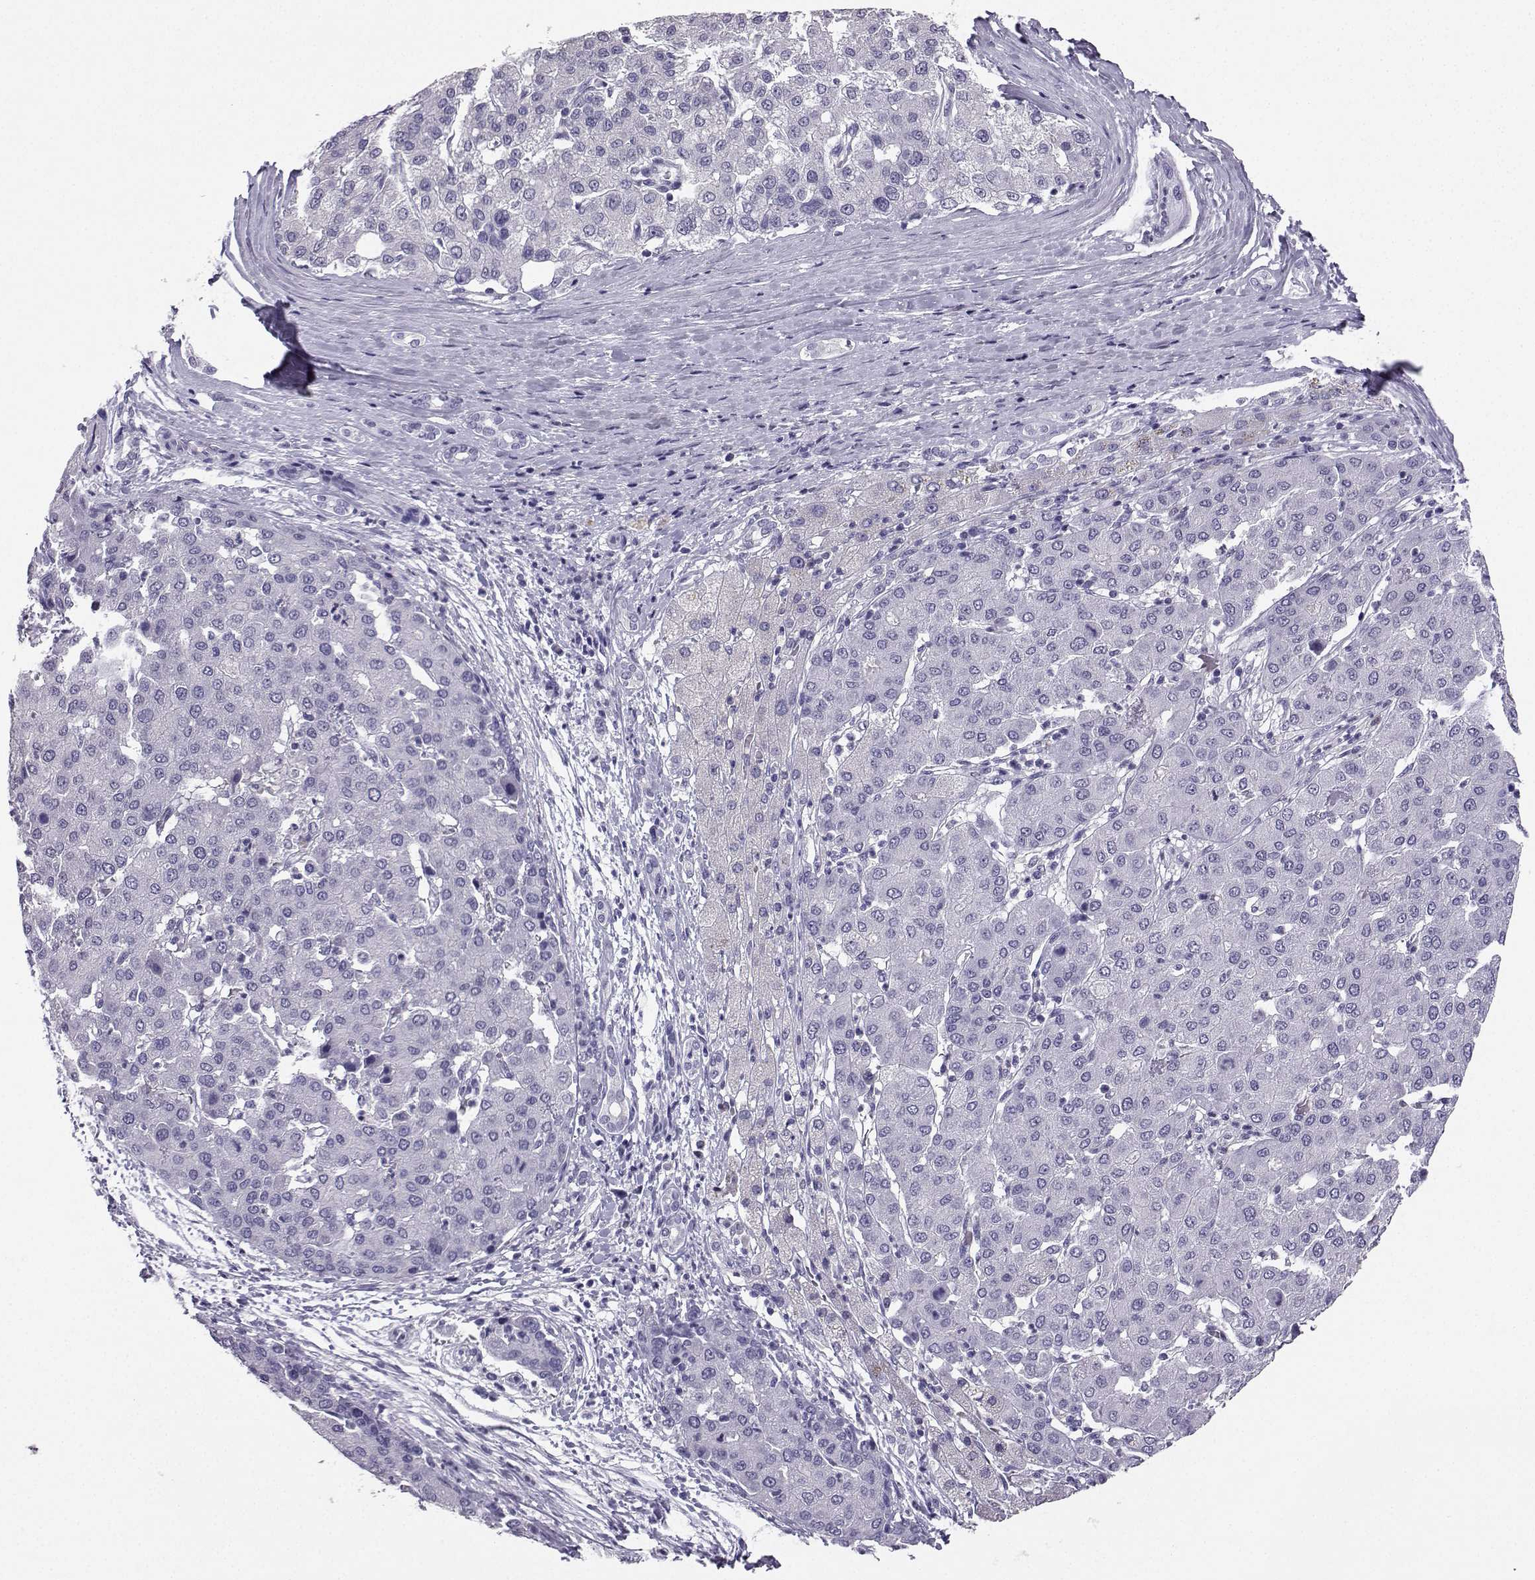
{"staining": {"intensity": "negative", "quantity": "none", "location": "none"}, "tissue": "liver cancer", "cell_type": "Tumor cells", "image_type": "cancer", "snomed": [{"axis": "morphology", "description": "Carcinoma, Hepatocellular, NOS"}, {"axis": "topography", "description": "Liver"}], "caption": "Immunohistochemistry image of human hepatocellular carcinoma (liver) stained for a protein (brown), which demonstrates no staining in tumor cells.", "gene": "TBR1", "patient": {"sex": "male", "age": 65}}